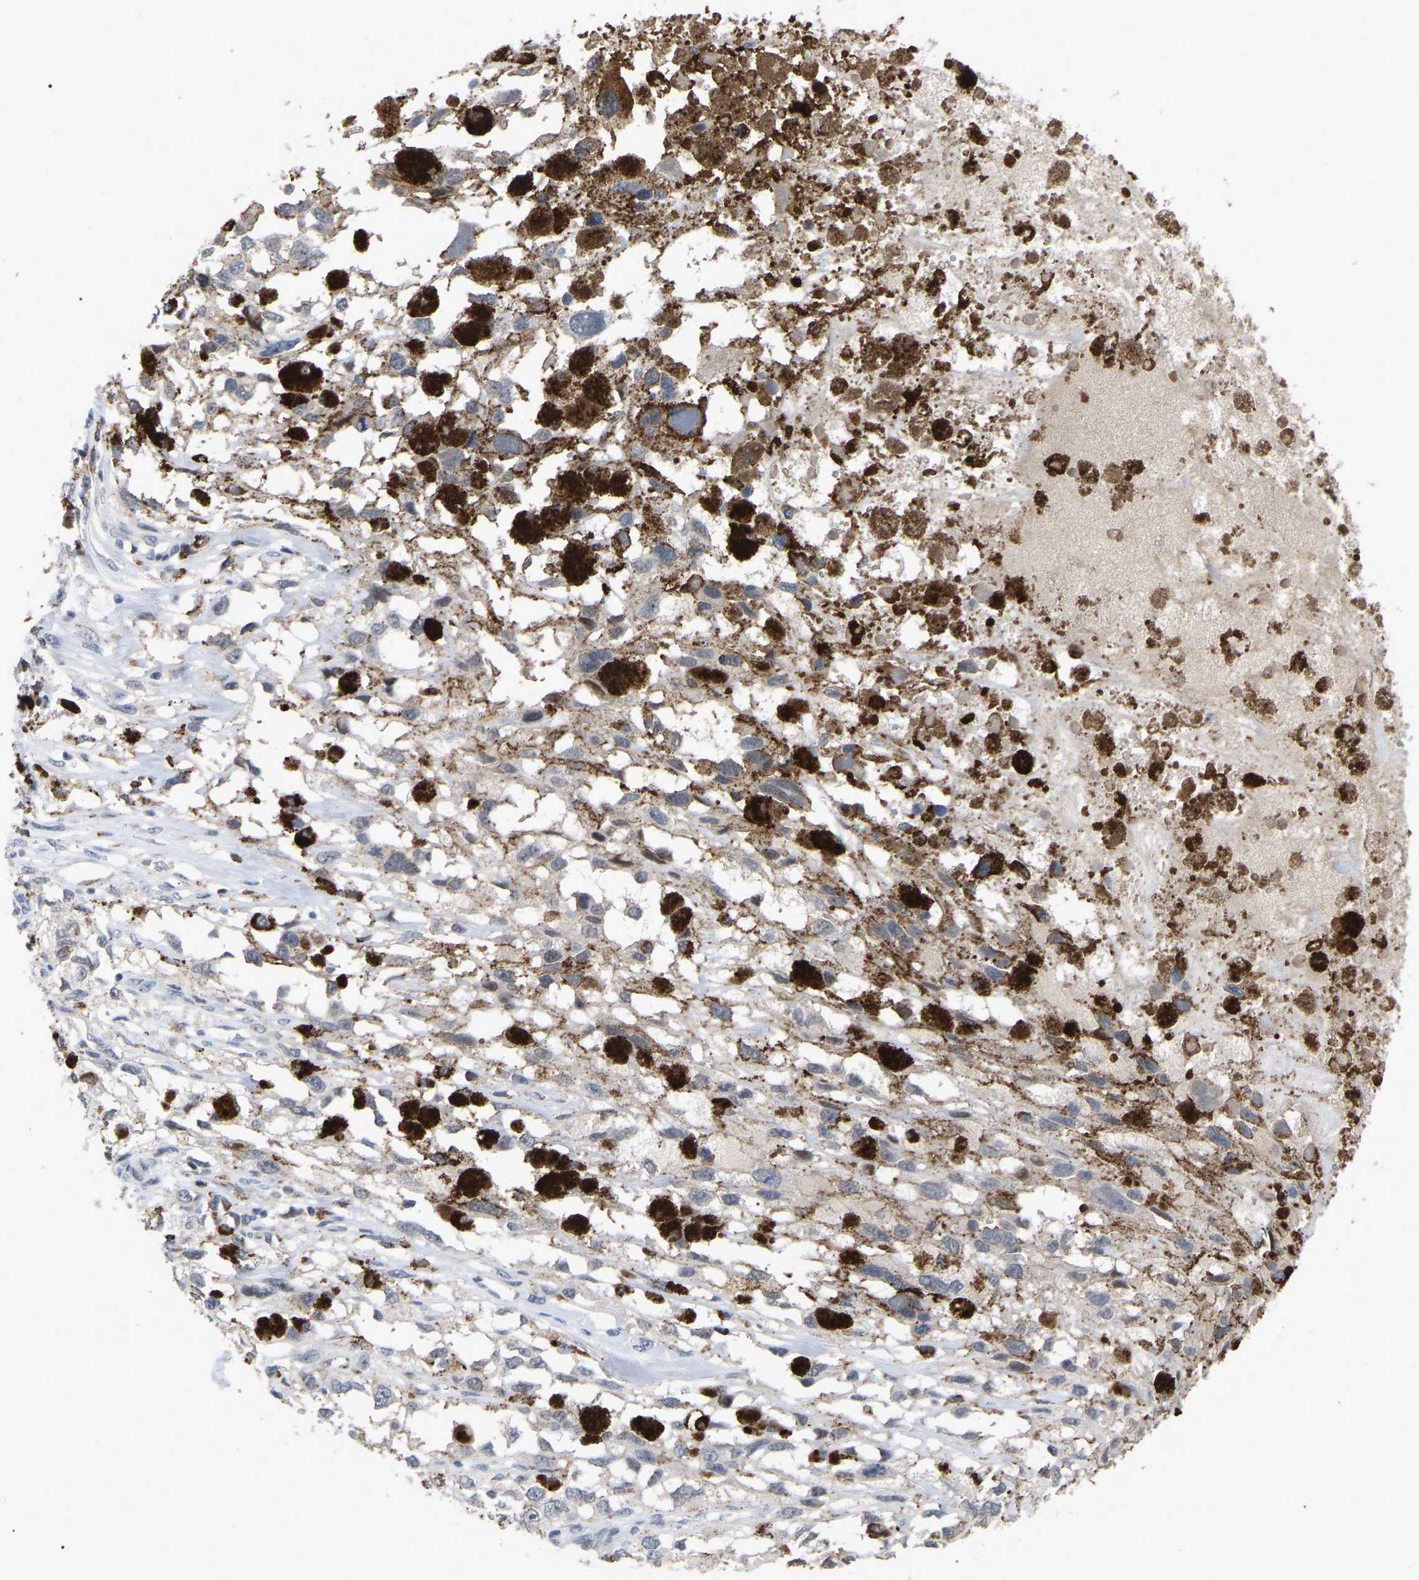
{"staining": {"intensity": "negative", "quantity": "none", "location": "none"}, "tissue": "melanoma", "cell_type": "Tumor cells", "image_type": "cancer", "snomed": [{"axis": "morphology", "description": "Malignant melanoma, Metastatic site"}, {"axis": "topography", "description": "Lymph node"}], "caption": "Immunohistochemistry (IHC) of malignant melanoma (metastatic site) displays no positivity in tumor cells.", "gene": "SMPD2", "patient": {"sex": "male", "age": 59}}